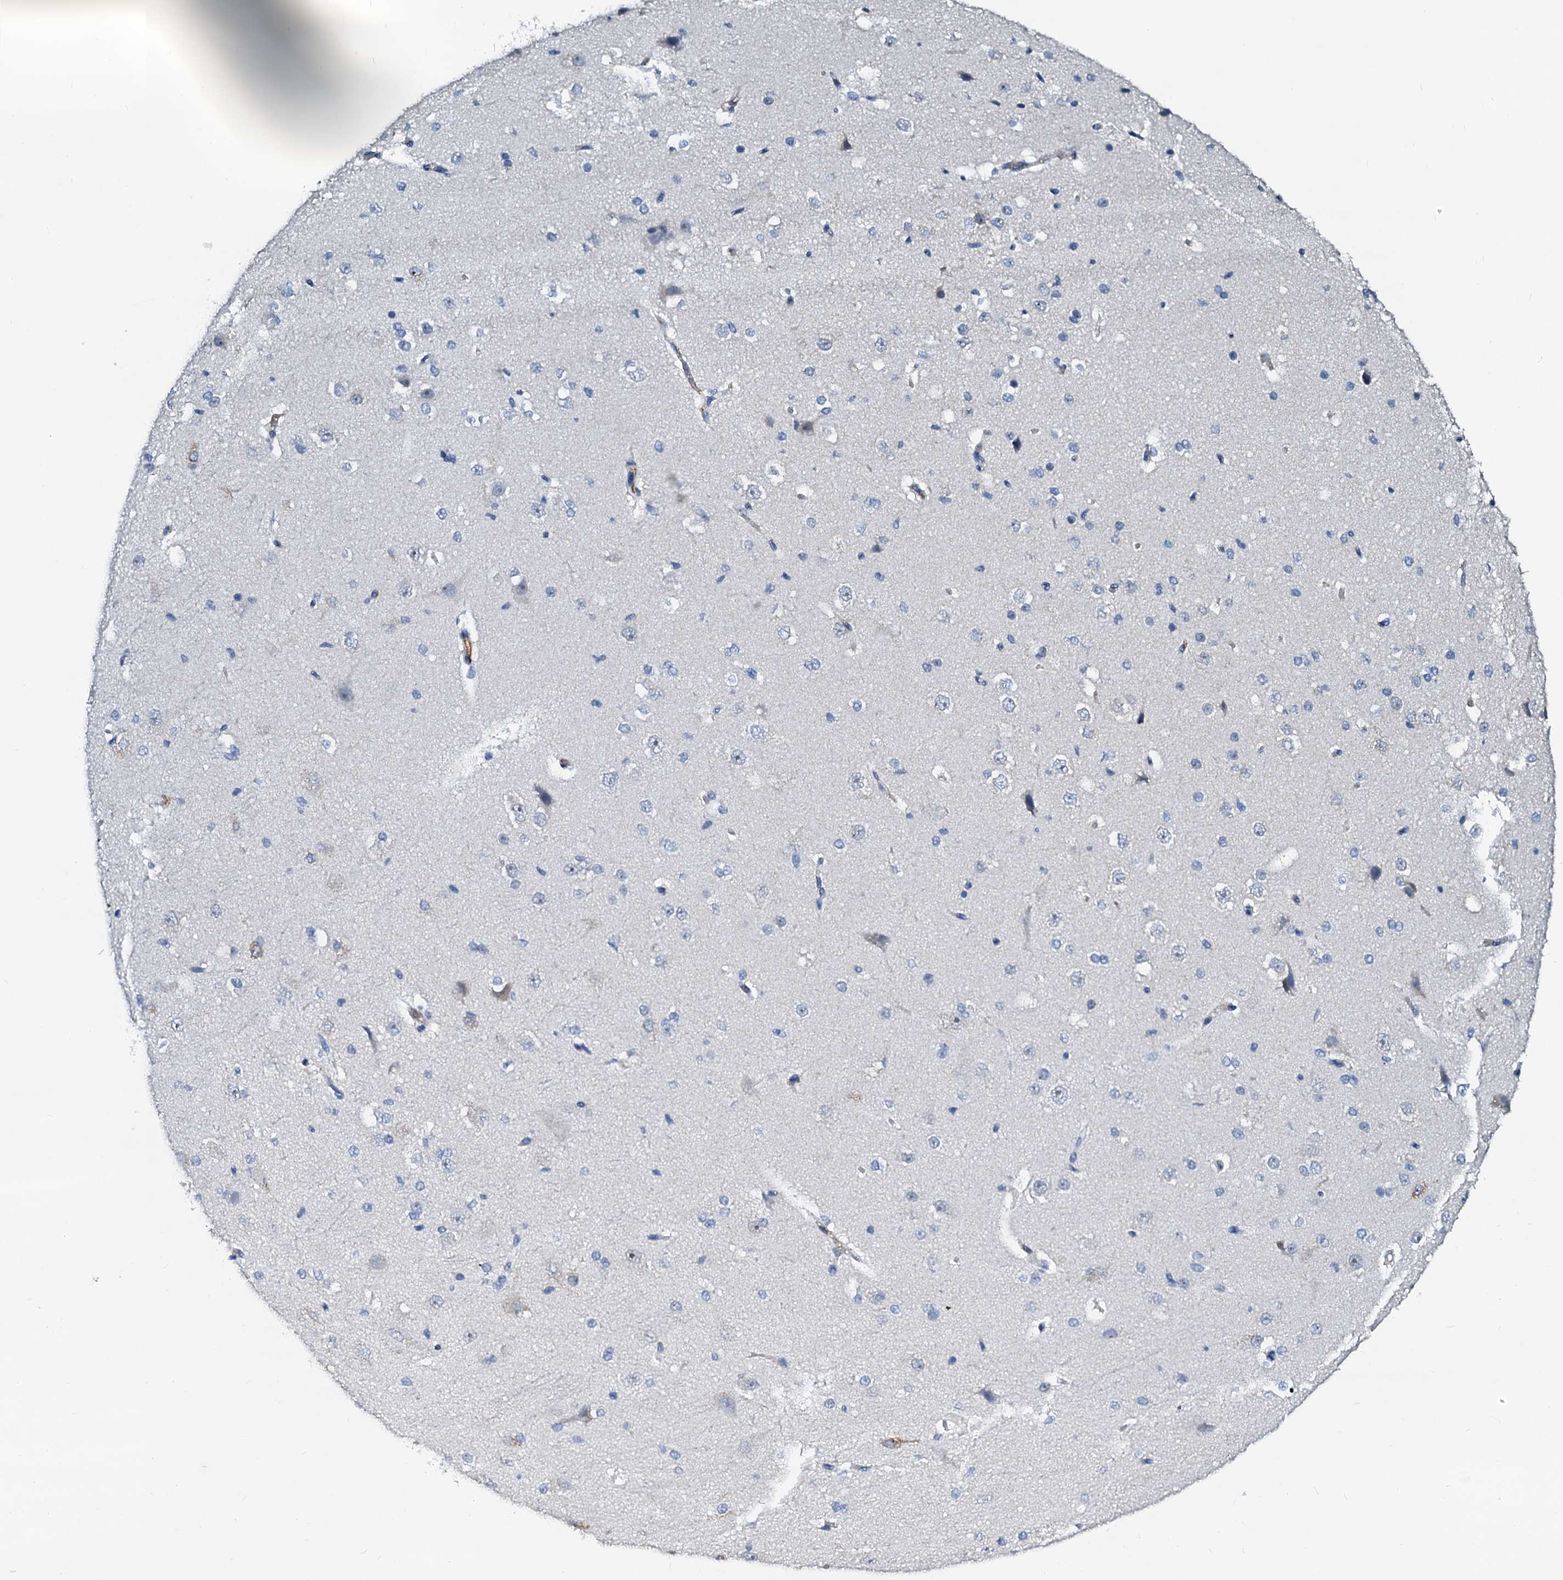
{"staining": {"intensity": "moderate", "quantity": "<25%", "location": "cytoplasmic/membranous"}, "tissue": "cerebral cortex", "cell_type": "Endothelial cells", "image_type": "normal", "snomed": [{"axis": "morphology", "description": "Normal tissue, NOS"}, {"axis": "morphology", "description": "Developmental malformation"}, {"axis": "topography", "description": "Cerebral cortex"}], "caption": "The image displays a brown stain indicating the presence of a protein in the cytoplasmic/membranous of endothelial cells in cerebral cortex.", "gene": "RAB27A", "patient": {"sex": "female", "age": 30}}